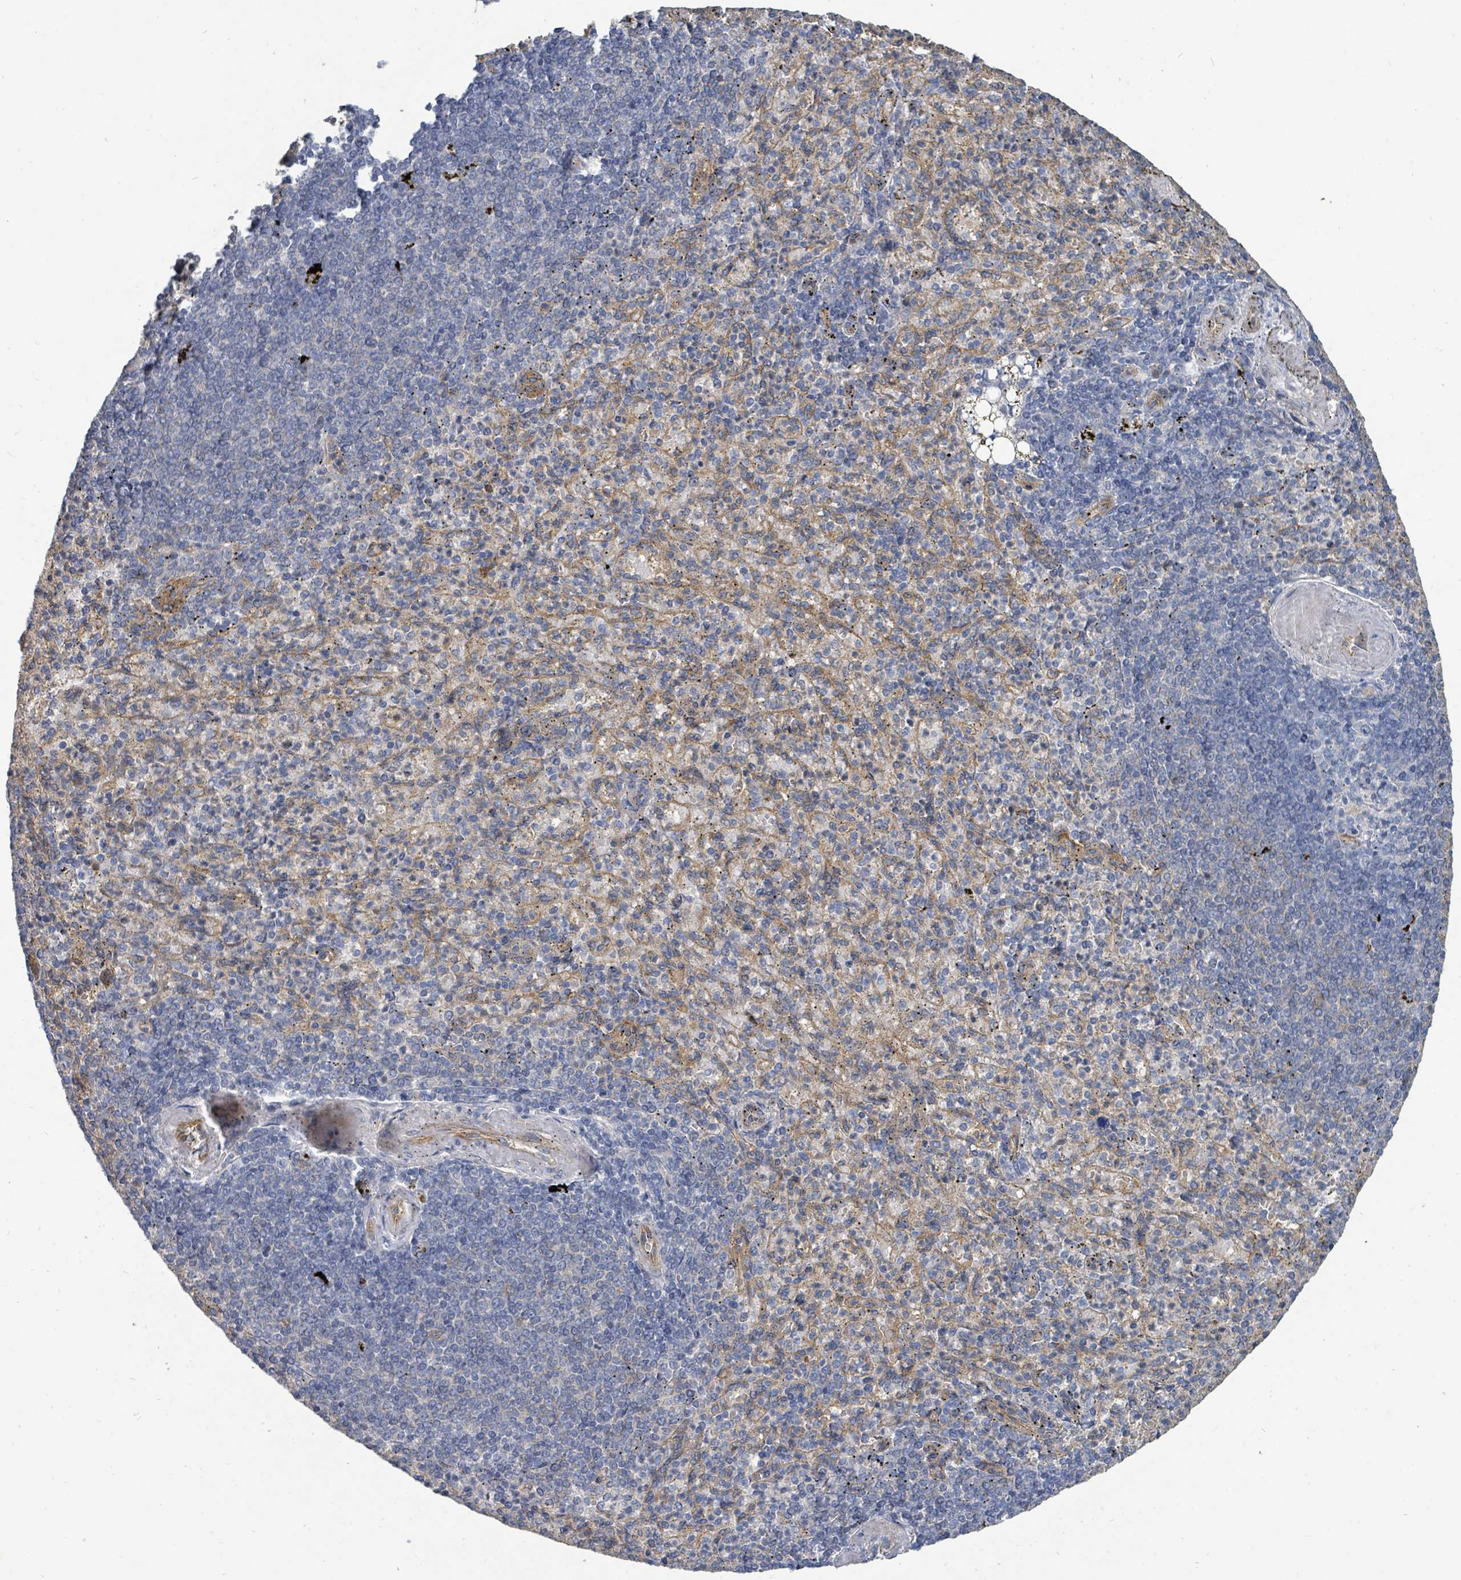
{"staining": {"intensity": "negative", "quantity": "none", "location": "none"}, "tissue": "spleen", "cell_type": "Cells in red pulp", "image_type": "normal", "snomed": [{"axis": "morphology", "description": "Normal tissue, NOS"}, {"axis": "topography", "description": "Spleen"}], "caption": "Immunohistochemistry (IHC) histopathology image of benign spleen: human spleen stained with DAB exhibits no significant protein staining in cells in red pulp.", "gene": "IFIT1", "patient": {"sex": "female", "age": 74}}